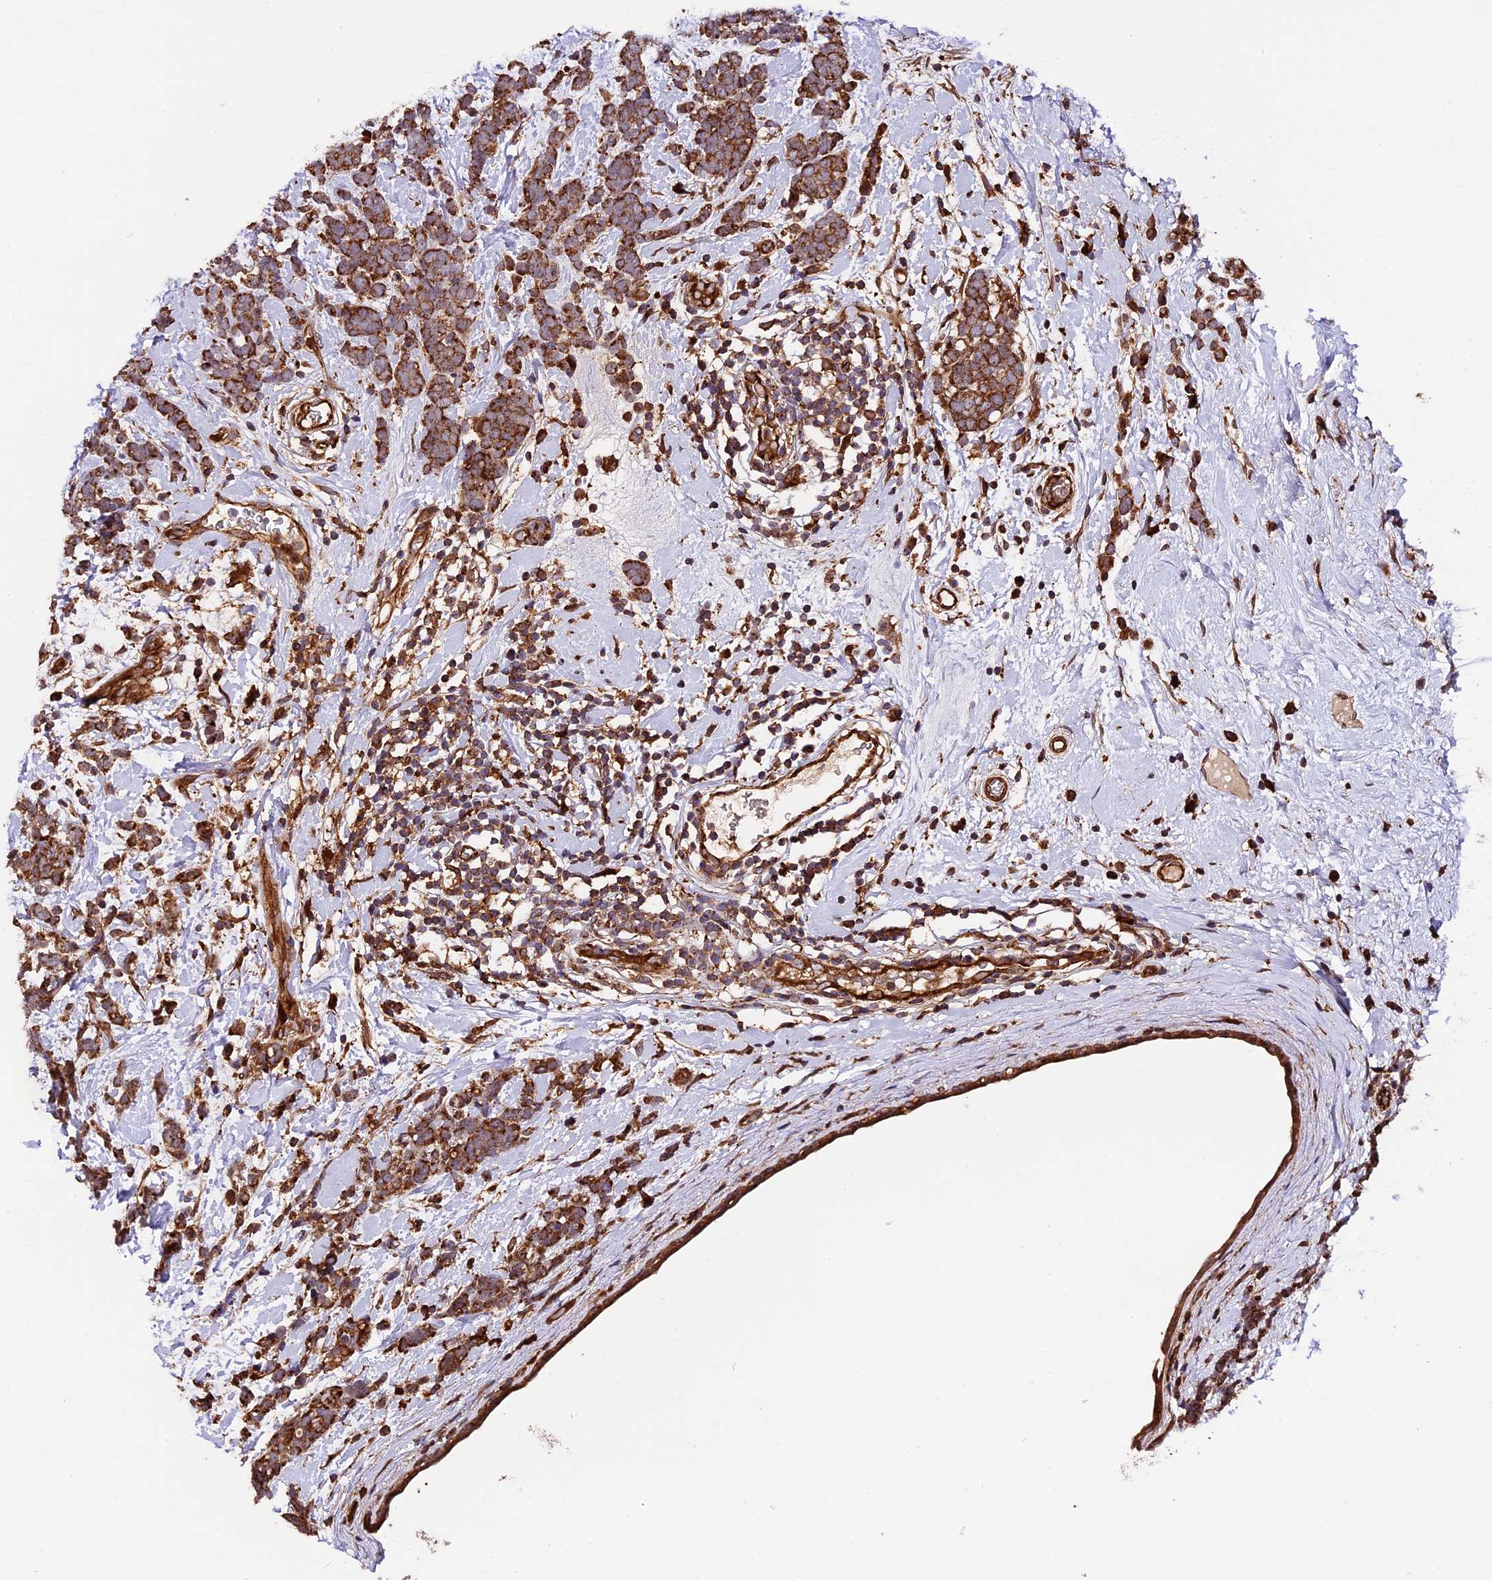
{"staining": {"intensity": "strong", "quantity": ">75%", "location": "cytoplasmic/membranous"}, "tissue": "breast cancer", "cell_type": "Tumor cells", "image_type": "cancer", "snomed": [{"axis": "morphology", "description": "Lobular carcinoma"}, {"axis": "topography", "description": "Breast"}], "caption": "Protein staining demonstrates strong cytoplasmic/membranous staining in approximately >75% of tumor cells in breast cancer.", "gene": "HERPUD1", "patient": {"sex": "female", "age": 58}}